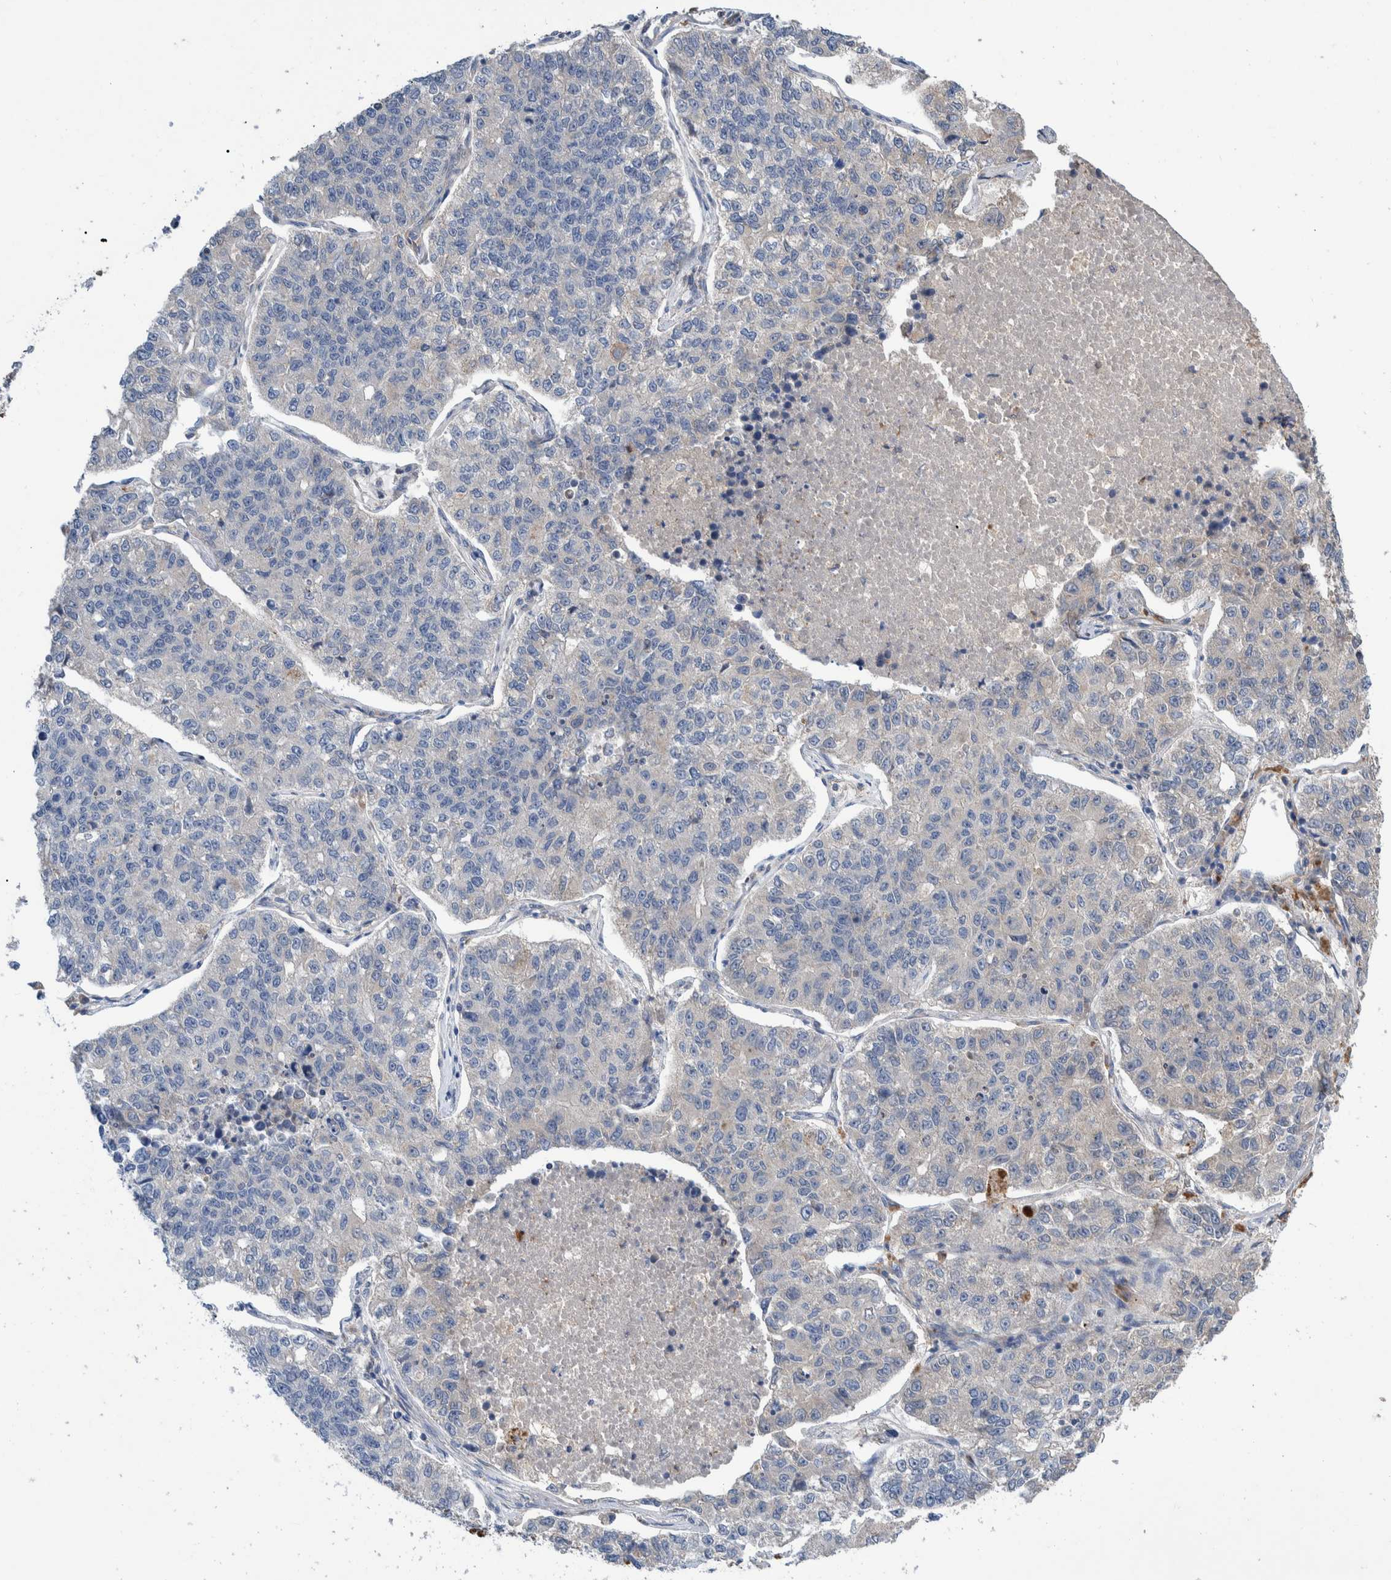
{"staining": {"intensity": "negative", "quantity": "none", "location": "none"}, "tissue": "lung cancer", "cell_type": "Tumor cells", "image_type": "cancer", "snomed": [{"axis": "morphology", "description": "Adenocarcinoma, NOS"}, {"axis": "topography", "description": "Lung"}], "caption": "High magnification brightfield microscopy of lung adenocarcinoma stained with DAB (3,3'-diaminobenzidine) (brown) and counterstained with hematoxylin (blue): tumor cells show no significant positivity.", "gene": "PLPBP", "patient": {"sex": "male", "age": 49}}